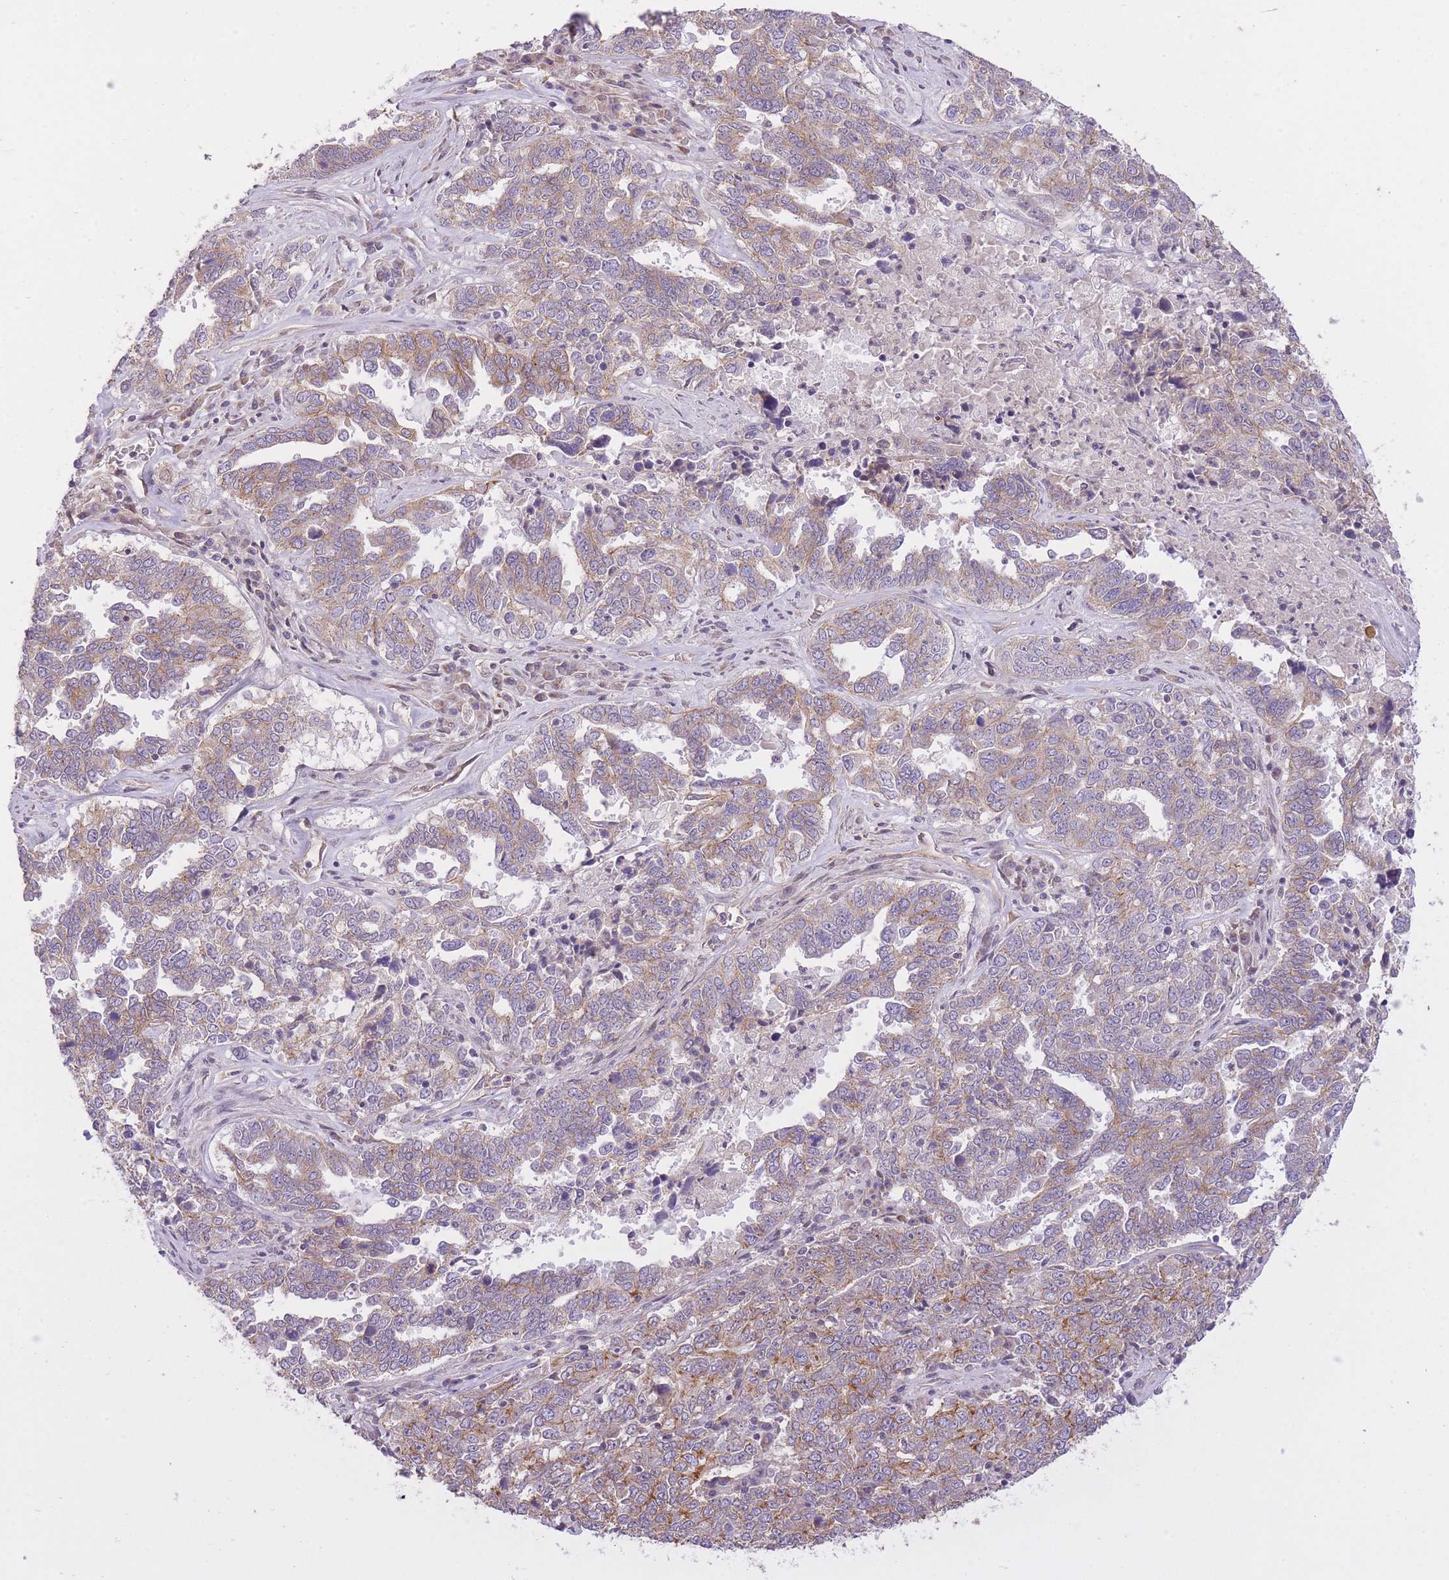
{"staining": {"intensity": "moderate", "quantity": "25%-75%", "location": "cytoplasmic/membranous"}, "tissue": "ovarian cancer", "cell_type": "Tumor cells", "image_type": "cancer", "snomed": [{"axis": "morphology", "description": "Carcinoma, endometroid"}, {"axis": "topography", "description": "Ovary"}], "caption": "Ovarian cancer stained with DAB (3,3'-diaminobenzidine) immunohistochemistry shows medium levels of moderate cytoplasmic/membranous staining in approximately 25%-75% of tumor cells.", "gene": "REV1", "patient": {"sex": "female", "age": 62}}